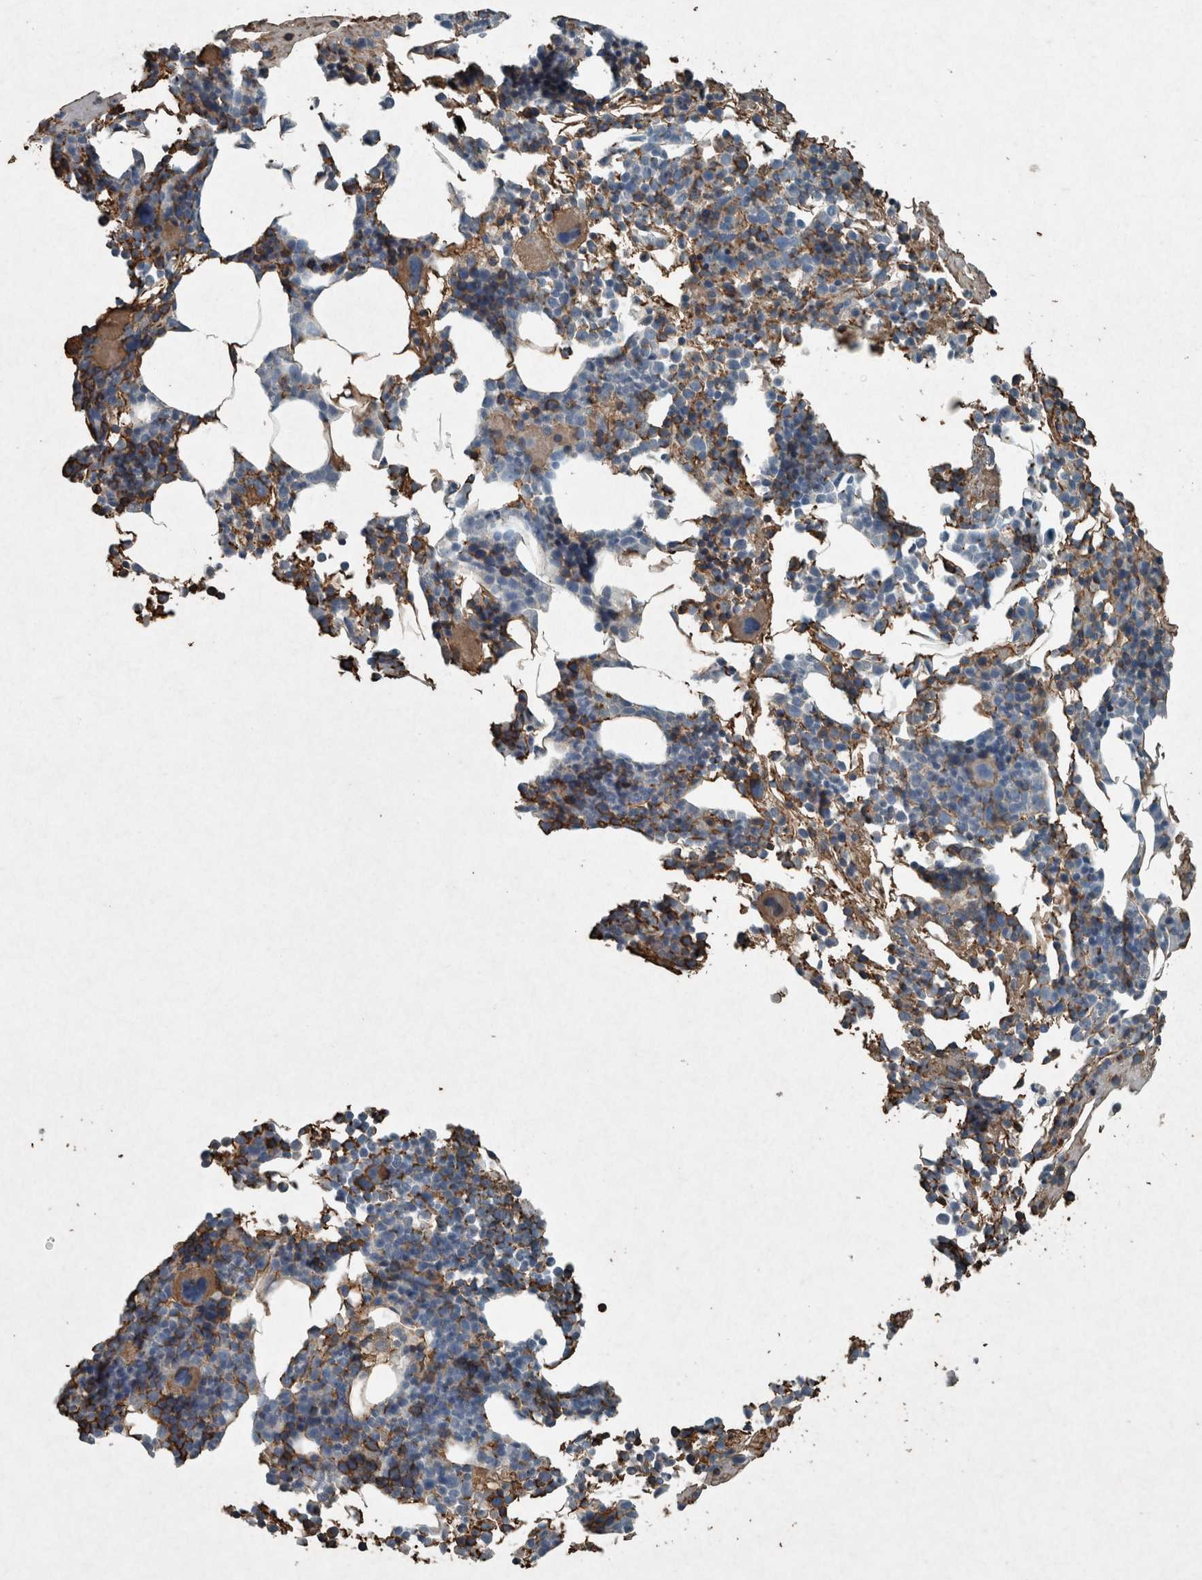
{"staining": {"intensity": "moderate", "quantity": "<25%", "location": "cytoplasmic/membranous"}, "tissue": "bone marrow", "cell_type": "Hematopoietic cells", "image_type": "normal", "snomed": [{"axis": "morphology", "description": "Normal tissue, NOS"}, {"axis": "morphology", "description": "Inflammation, NOS"}, {"axis": "topography", "description": "Bone marrow"}], "caption": "A high-resolution photomicrograph shows immunohistochemistry (IHC) staining of benign bone marrow, which exhibits moderate cytoplasmic/membranous positivity in approximately <25% of hematopoietic cells.", "gene": "LBP", "patient": {"sex": "male", "age": 68}}